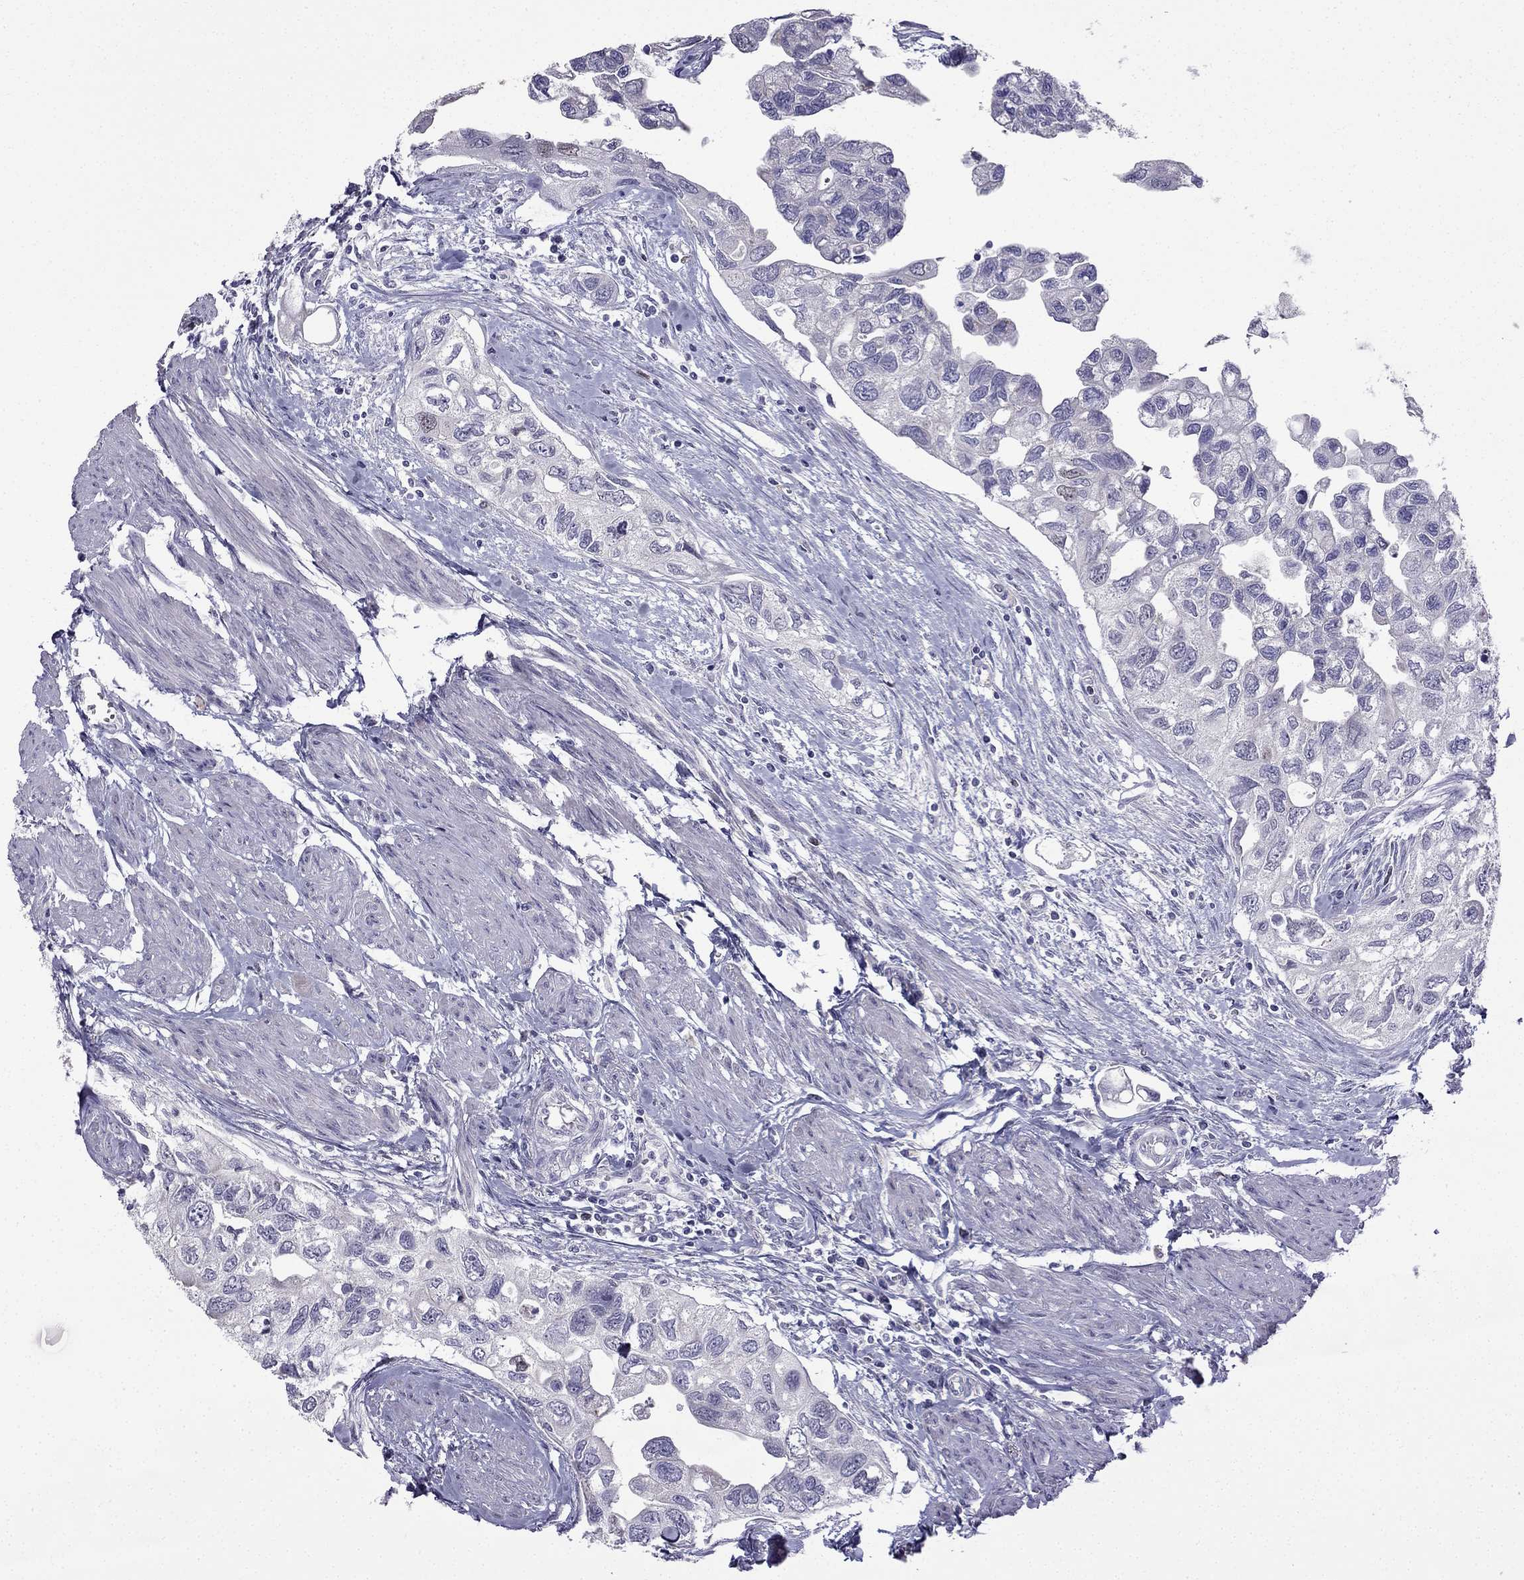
{"staining": {"intensity": "negative", "quantity": "none", "location": "none"}, "tissue": "urothelial cancer", "cell_type": "Tumor cells", "image_type": "cancer", "snomed": [{"axis": "morphology", "description": "Urothelial carcinoma, High grade"}, {"axis": "topography", "description": "Urinary bladder"}], "caption": "Immunohistochemical staining of human urothelial cancer displays no significant expression in tumor cells.", "gene": "UHRF1", "patient": {"sex": "male", "age": 59}}